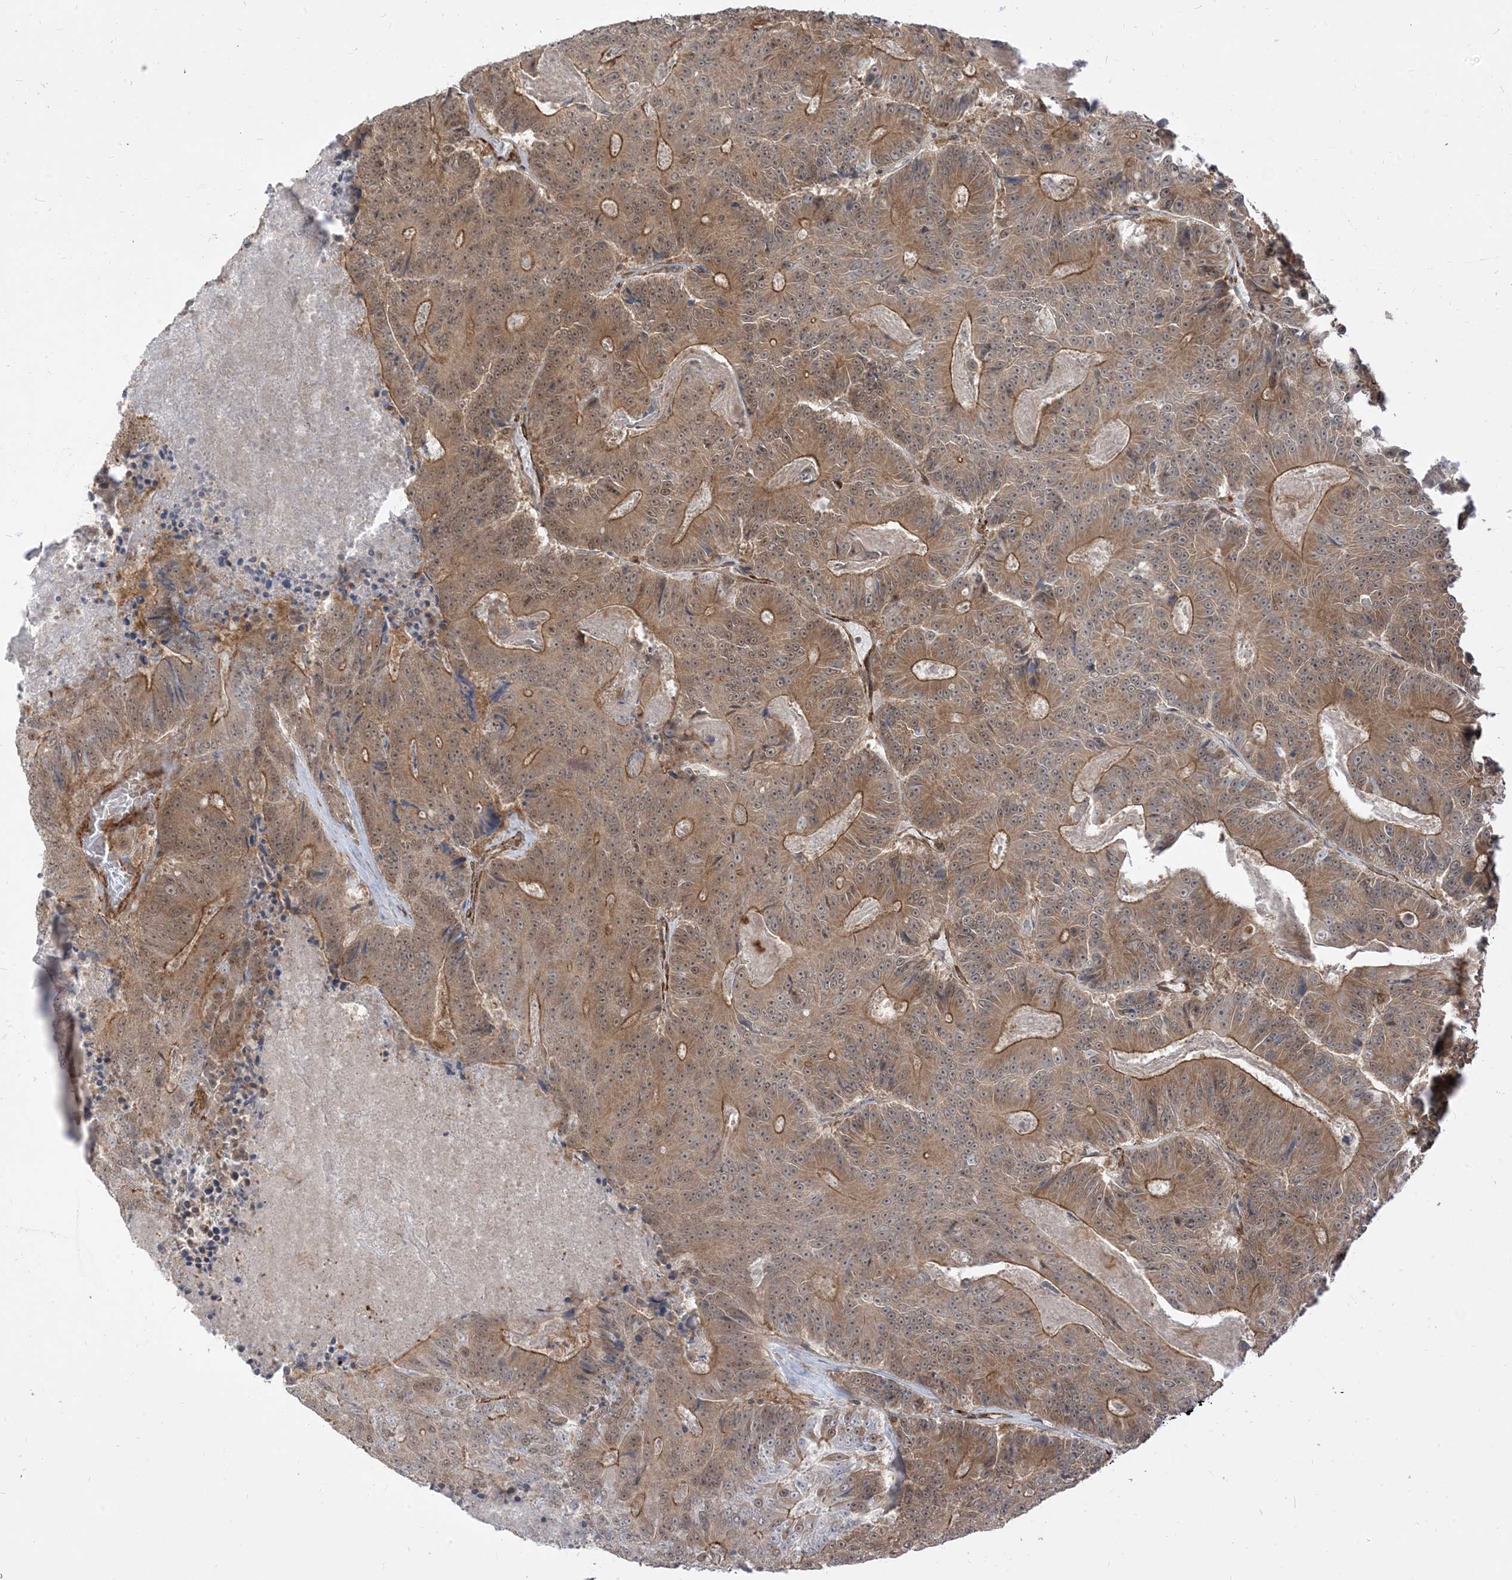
{"staining": {"intensity": "moderate", "quantity": ">75%", "location": "cytoplasmic/membranous"}, "tissue": "colorectal cancer", "cell_type": "Tumor cells", "image_type": "cancer", "snomed": [{"axis": "morphology", "description": "Adenocarcinoma, NOS"}, {"axis": "topography", "description": "Colon"}], "caption": "Protein analysis of colorectal cancer (adenocarcinoma) tissue displays moderate cytoplasmic/membranous staining in approximately >75% of tumor cells.", "gene": "TBCC", "patient": {"sex": "male", "age": 83}}